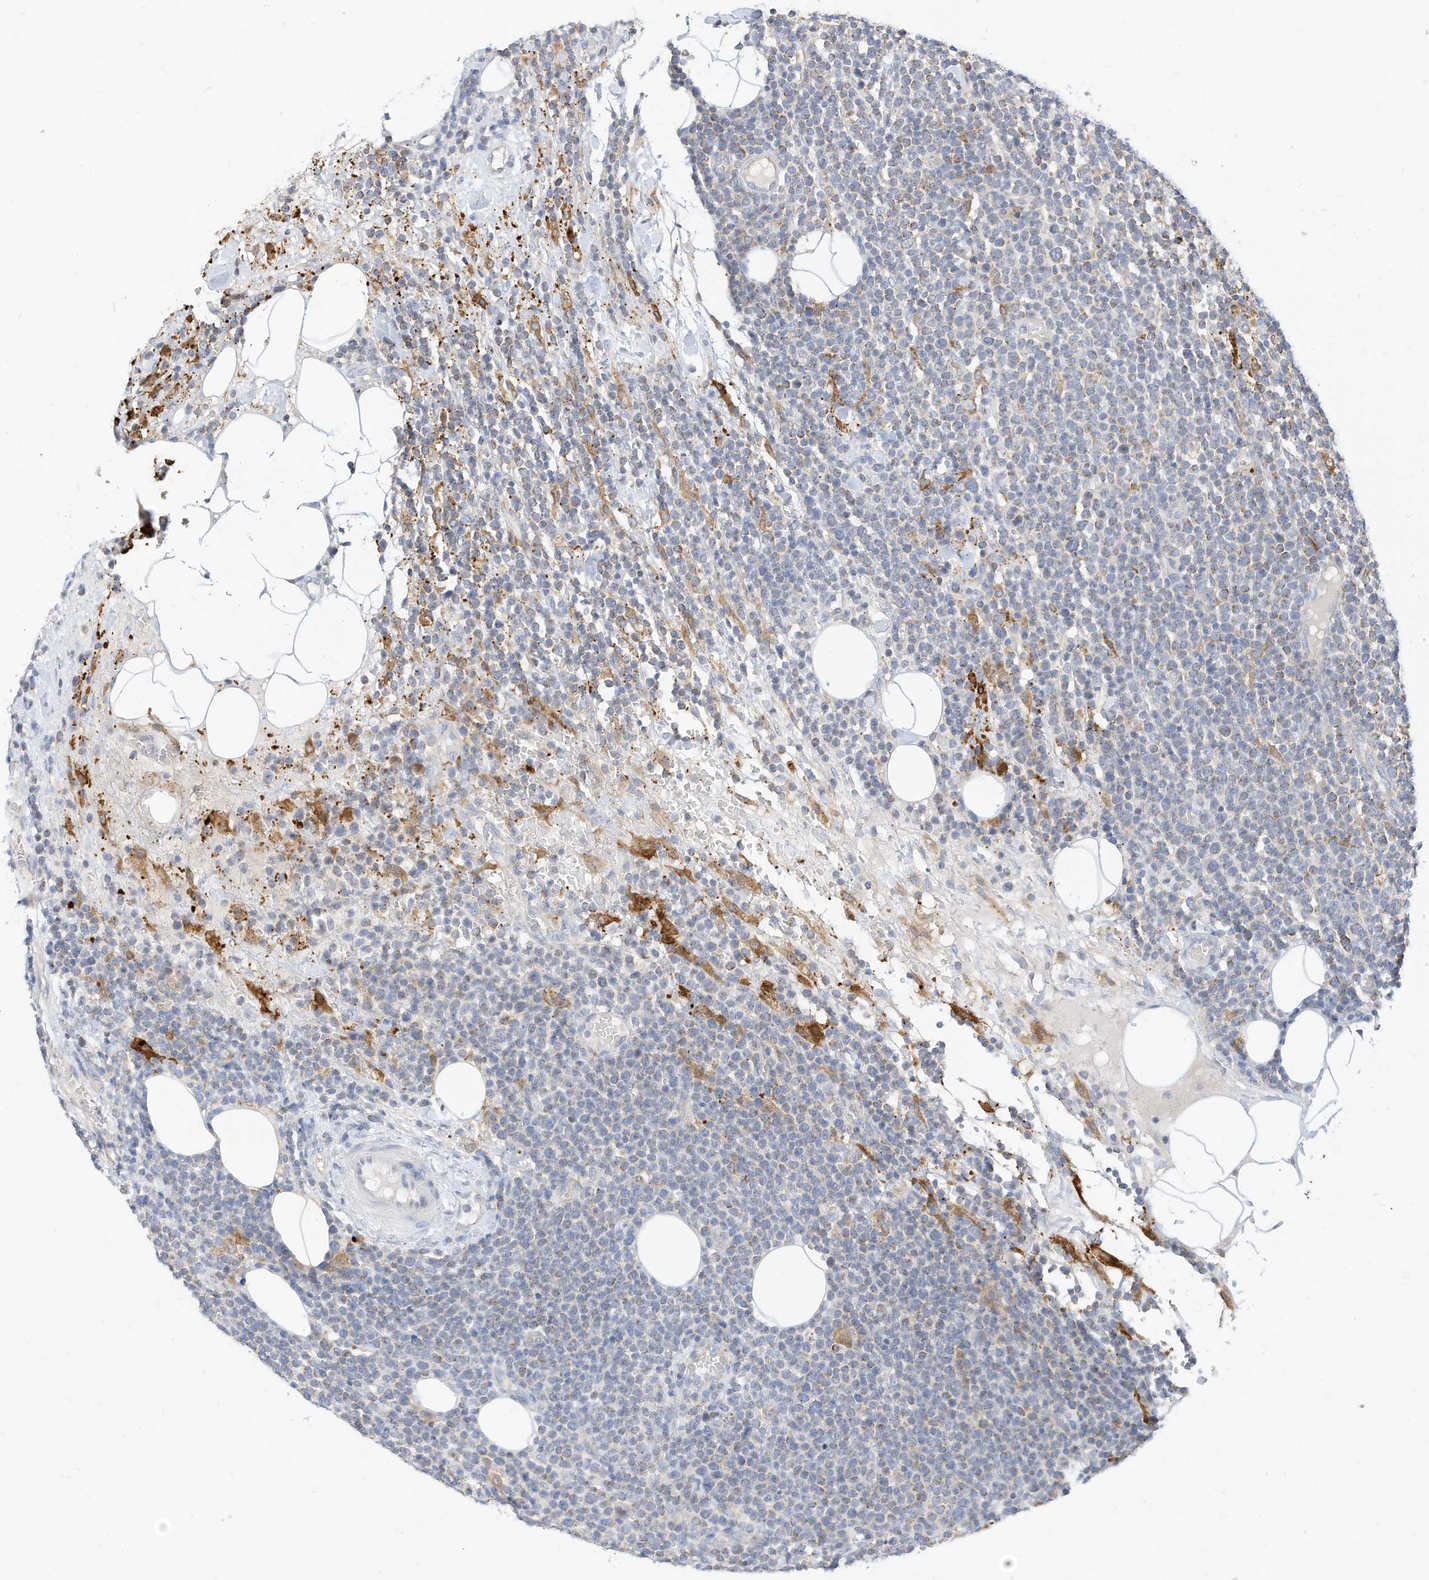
{"staining": {"intensity": "weak", "quantity": "<25%", "location": "cytoplasmic/membranous"}, "tissue": "lymphoma", "cell_type": "Tumor cells", "image_type": "cancer", "snomed": [{"axis": "morphology", "description": "Malignant lymphoma, non-Hodgkin's type, High grade"}, {"axis": "topography", "description": "Lymph node"}], "caption": "Immunohistochemistry histopathology image of human high-grade malignant lymphoma, non-Hodgkin's type stained for a protein (brown), which shows no positivity in tumor cells. (DAB (3,3'-diaminobenzidine) immunohistochemistry (IHC), high magnification).", "gene": "RHOH", "patient": {"sex": "male", "age": 61}}